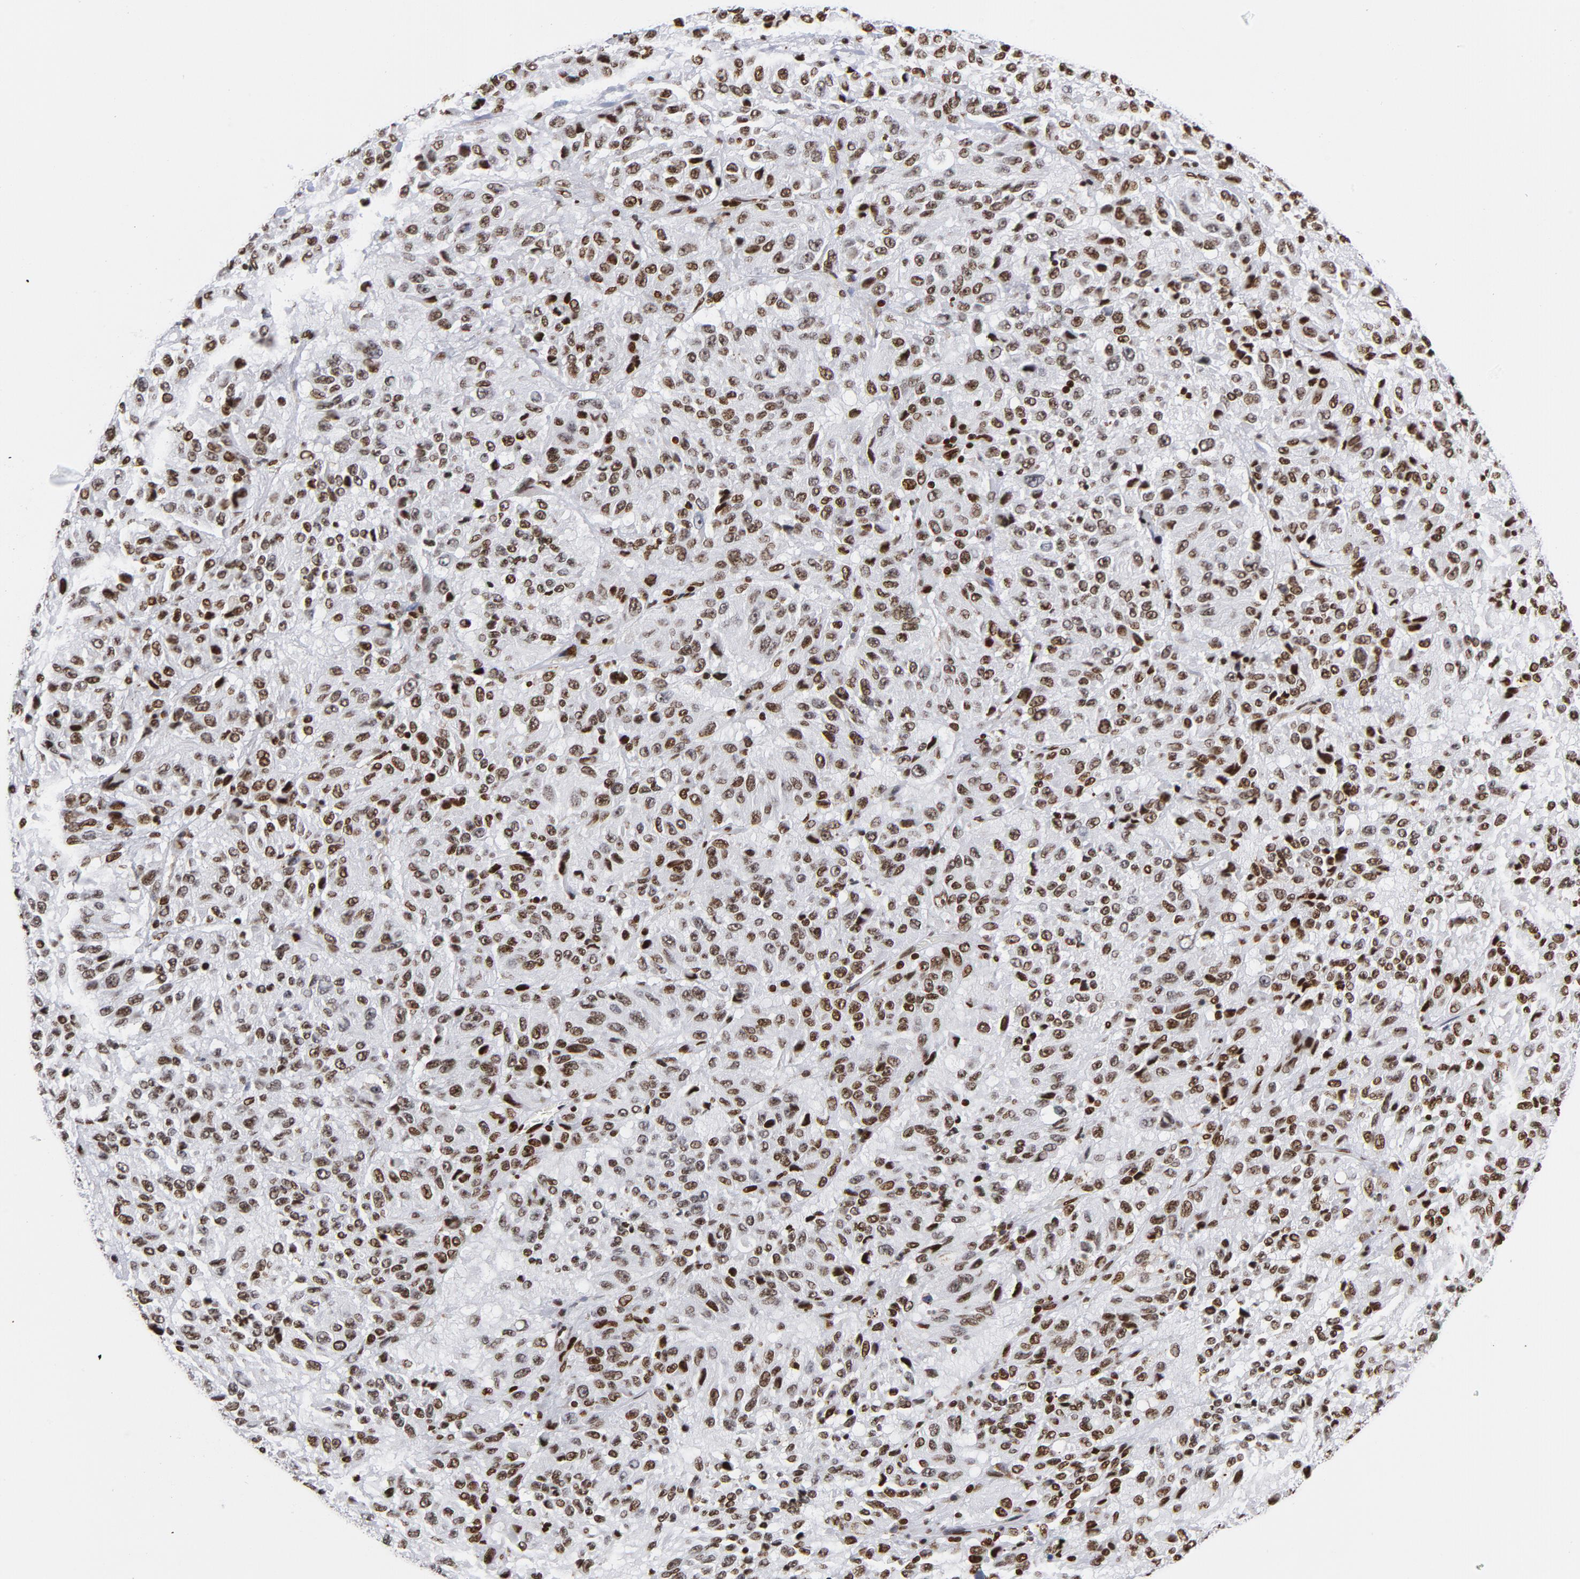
{"staining": {"intensity": "moderate", "quantity": ">75%", "location": "nuclear"}, "tissue": "melanoma", "cell_type": "Tumor cells", "image_type": "cancer", "snomed": [{"axis": "morphology", "description": "Malignant melanoma, Metastatic site"}, {"axis": "topography", "description": "Lung"}], "caption": "This micrograph exhibits malignant melanoma (metastatic site) stained with immunohistochemistry (IHC) to label a protein in brown. The nuclear of tumor cells show moderate positivity for the protein. Nuclei are counter-stained blue.", "gene": "TOP2B", "patient": {"sex": "male", "age": 64}}